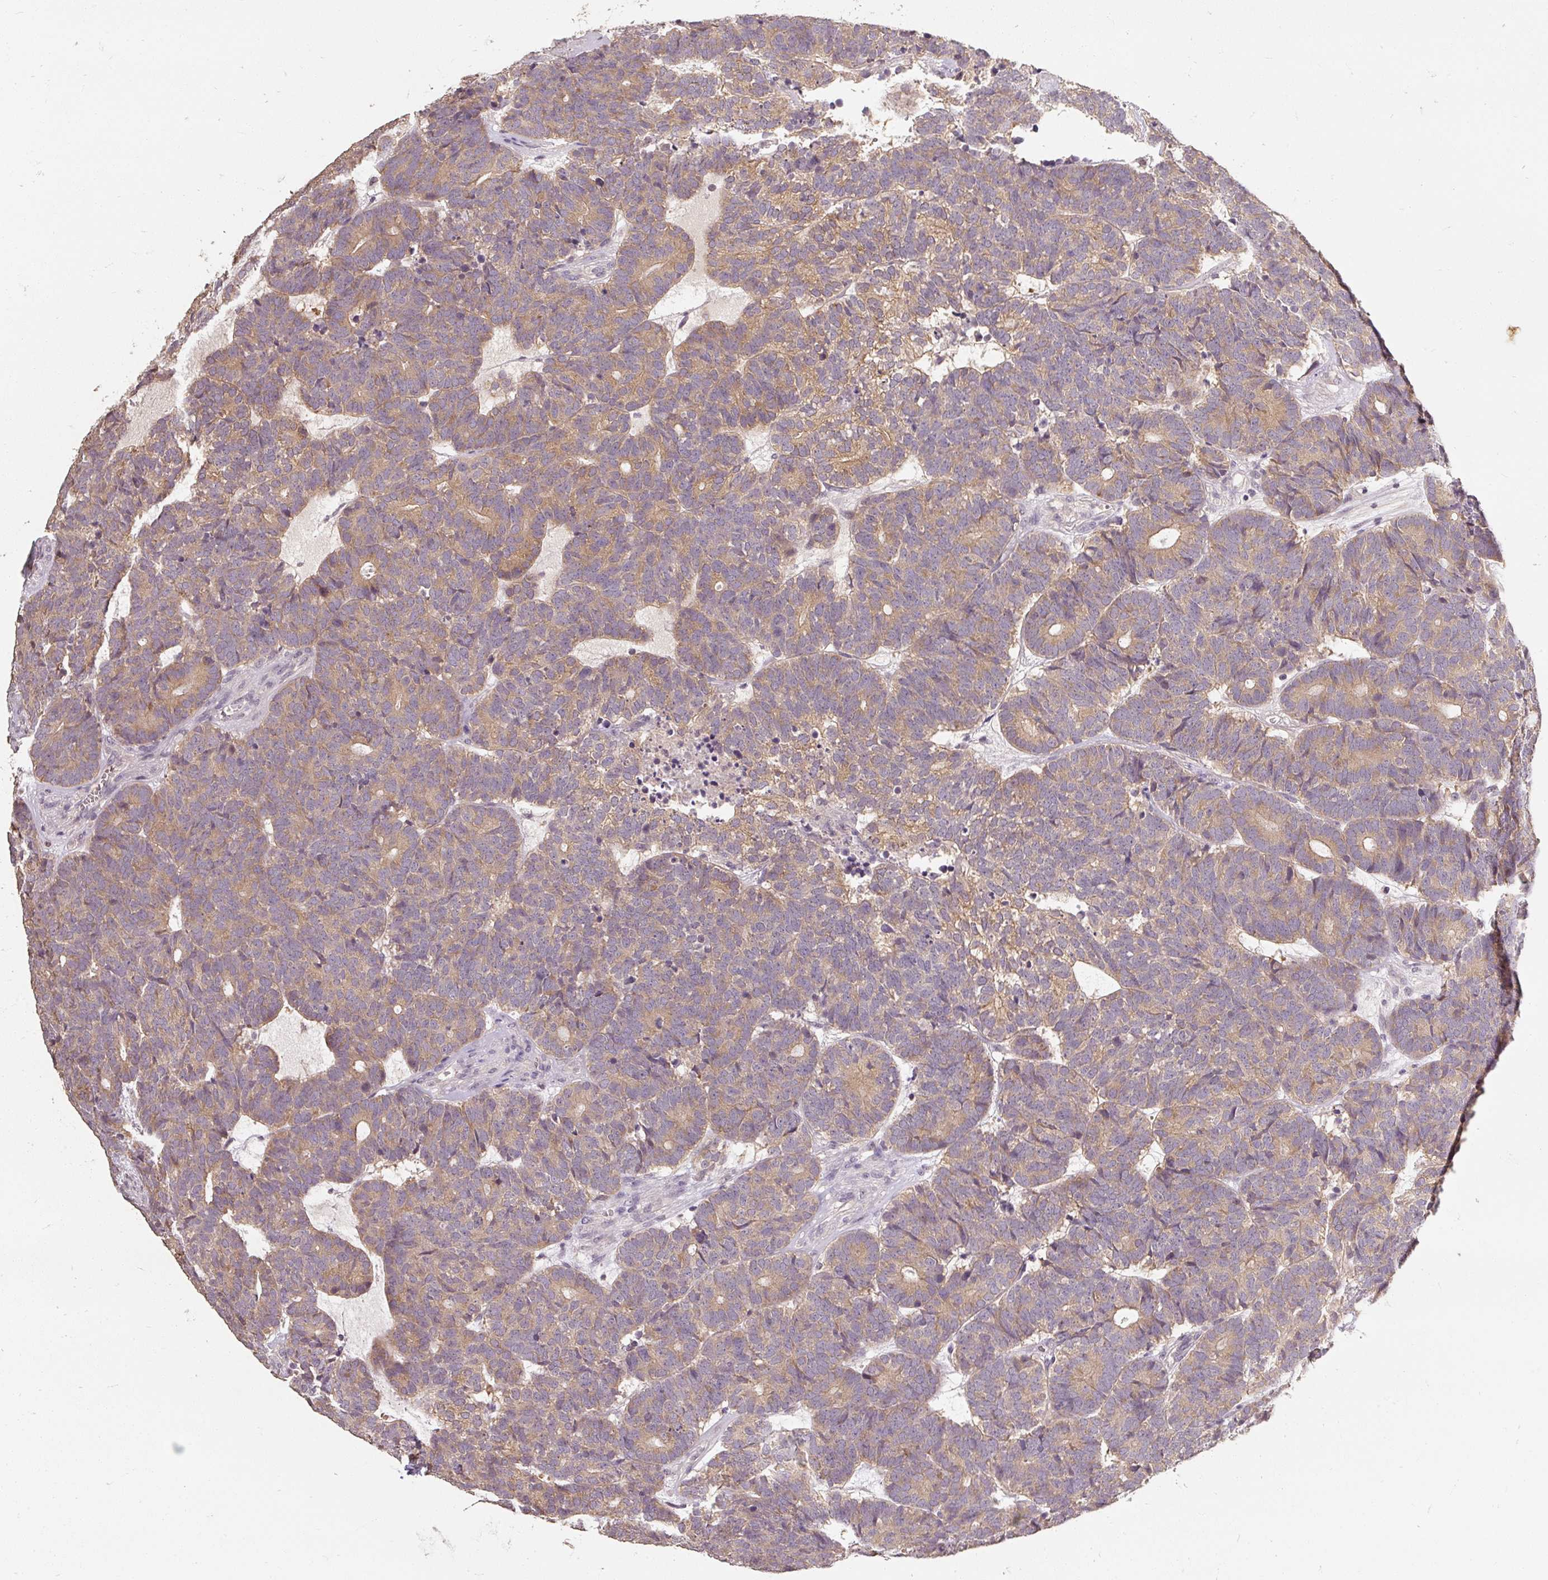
{"staining": {"intensity": "weak", "quantity": ">75%", "location": "cytoplasmic/membranous"}, "tissue": "head and neck cancer", "cell_type": "Tumor cells", "image_type": "cancer", "snomed": [{"axis": "morphology", "description": "Adenocarcinoma, NOS"}, {"axis": "topography", "description": "Head-Neck"}], "caption": "Human adenocarcinoma (head and neck) stained with a brown dye shows weak cytoplasmic/membranous positive expression in about >75% of tumor cells.", "gene": "CFAP65", "patient": {"sex": "female", "age": 81}}